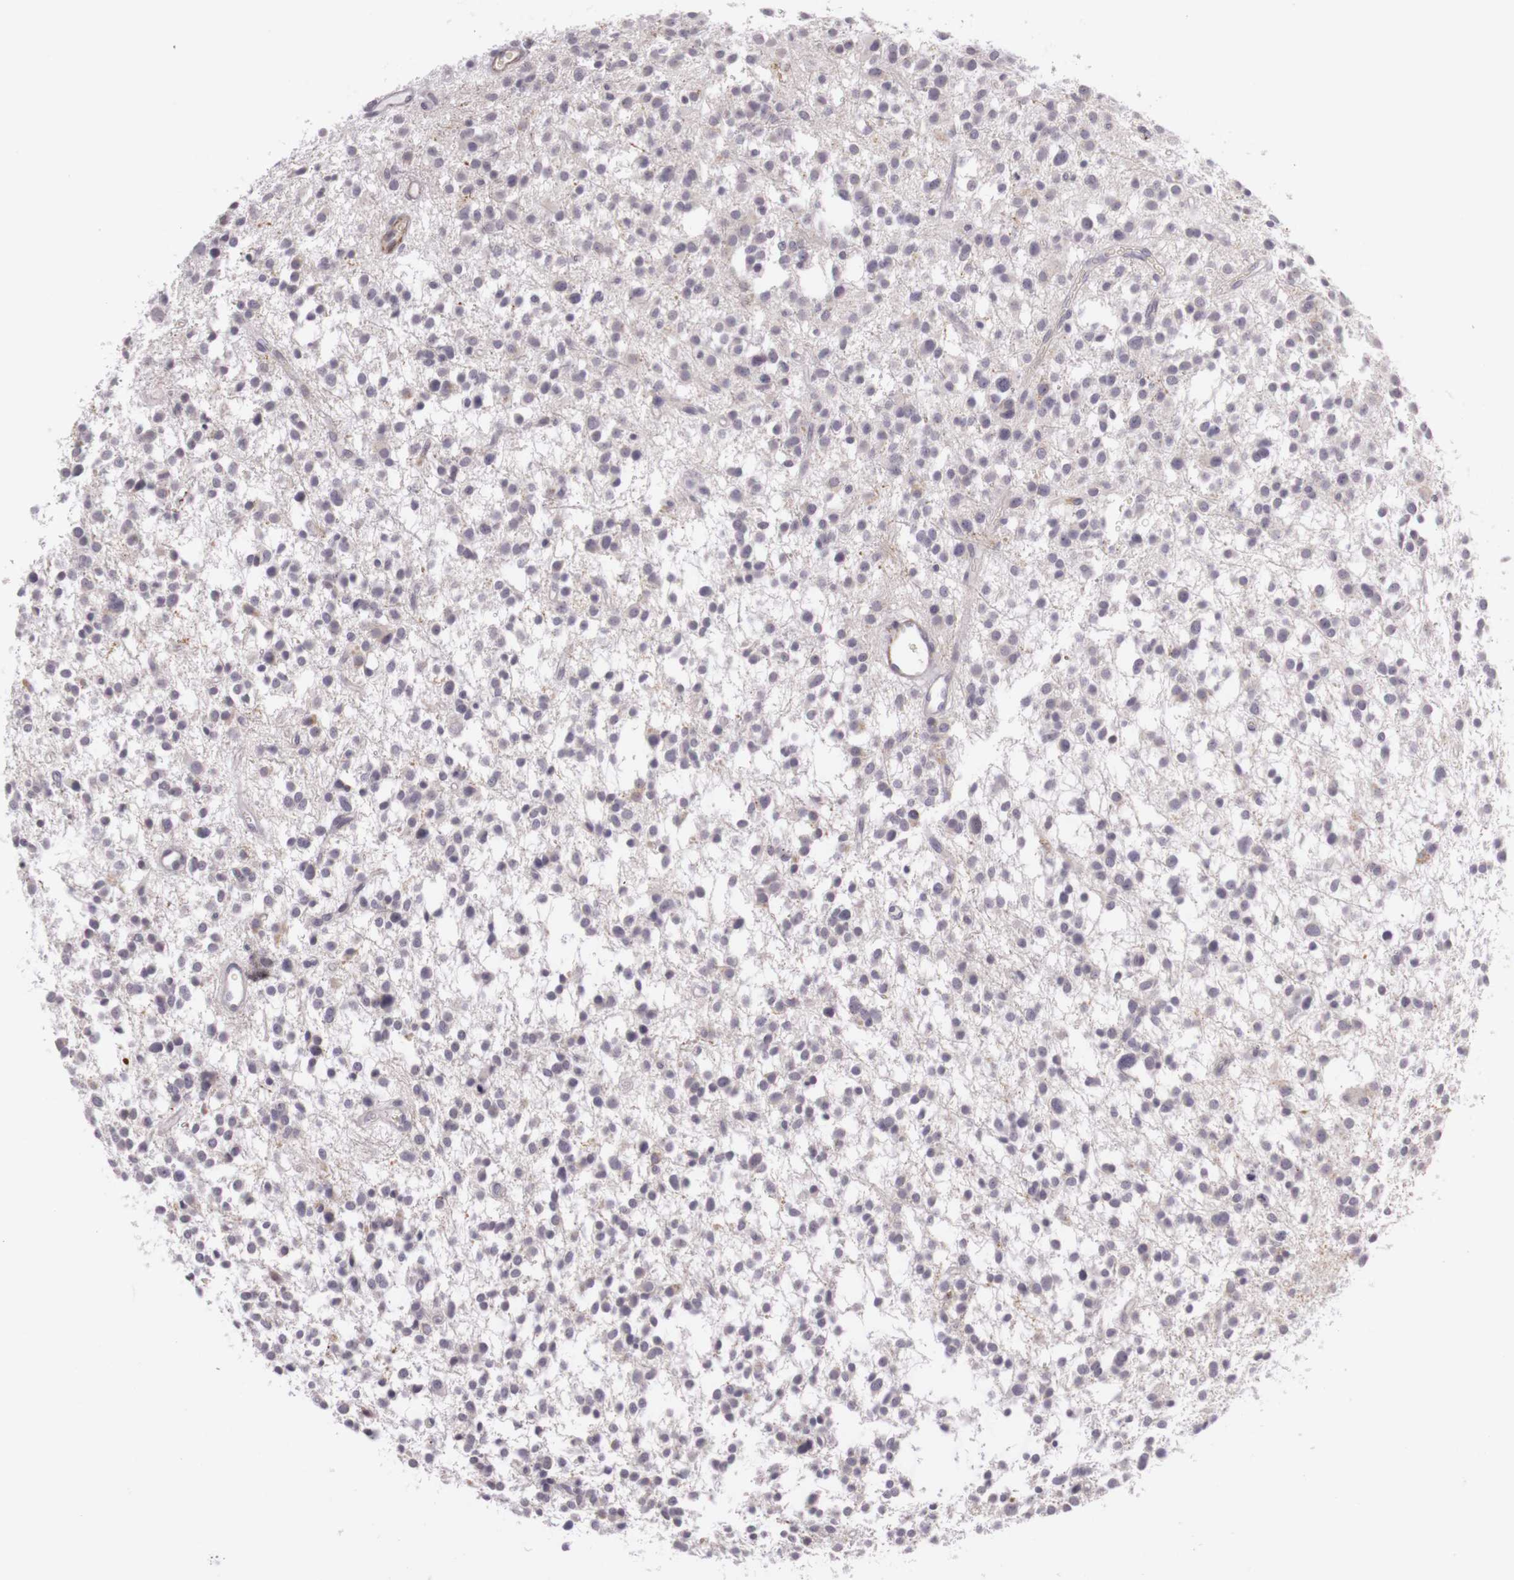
{"staining": {"intensity": "weak", "quantity": "25%-75%", "location": "cytoplasmic/membranous"}, "tissue": "glioma", "cell_type": "Tumor cells", "image_type": "cancer", "snomed": [{"axis": "morphology", "description": "Glioma, malignant, Low grade"}, {"axis": "topography", "description": "Brain"}], "caption": "A micrograph showing weak cytoplasmic/membranous positivity in approximately 25%-75% of tumor cells in malignant glioma (low-grade), as visualized by brown immunohistochemical staining.", "gene": "CNTN2", "patient": {"sex": "female", "age": 36}}